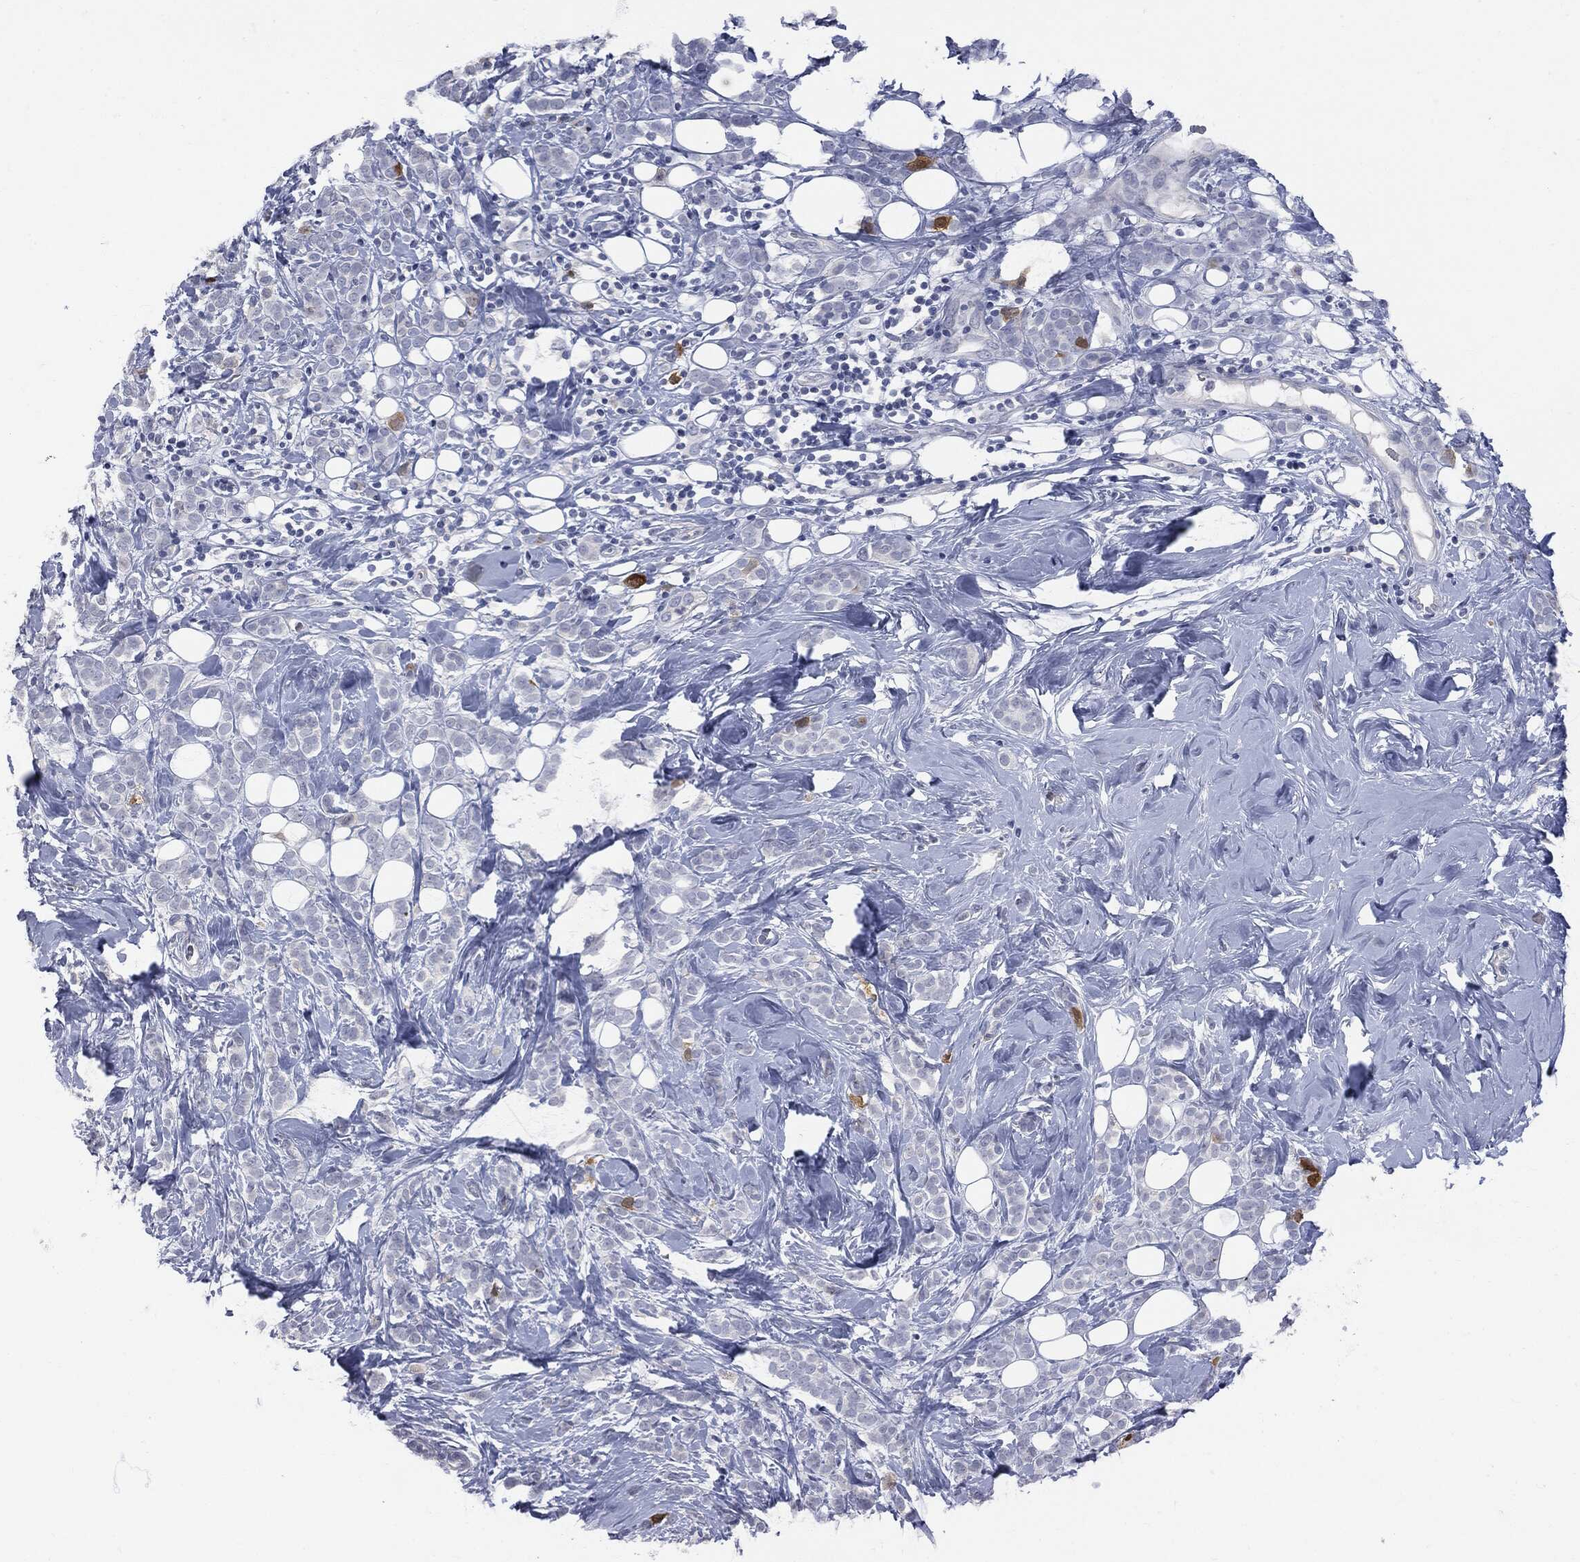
{"staining": {"intensity": "negative", "quantity": "none", "location": "none"}, "tissue": "breast cancer", "cell_type": "Tumor cells", "image_type": "cancer", "snomed": [{"axis": "morphology", "description": "Lobular carcinoma"}, {"axis": "topography", "description": "Breast"}], "caption": "The photomicrograph reveals no staining of tumor cells in breast lobular carcinoma.", "gene": "UBE2C", "patient": {"sex": "female", "age": 49}}